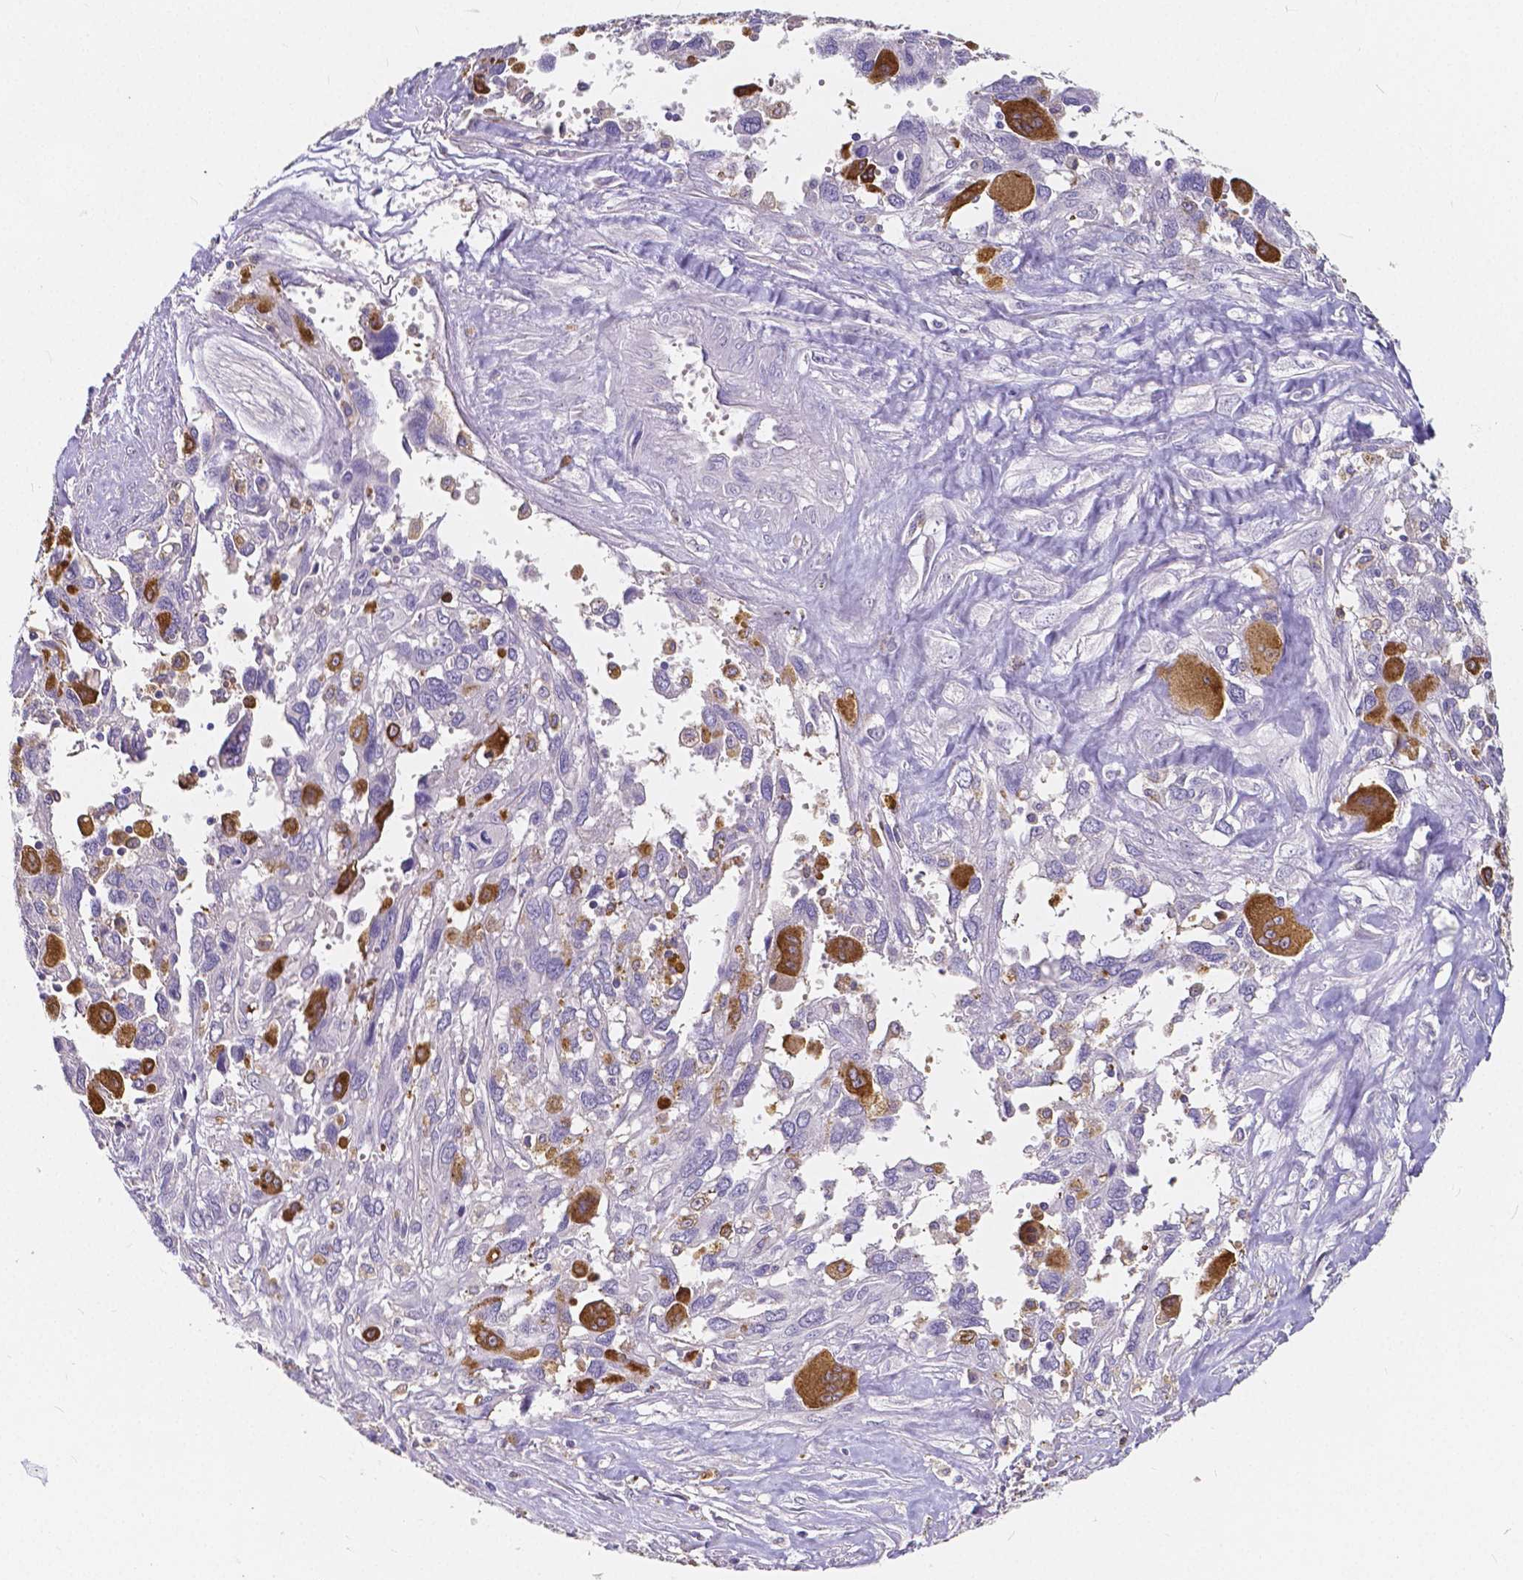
{"staining": {"intensity": "strong", "quantity": "<25%", "location": "cytoplasmic/membranous"}, "tissue": "pancreatic cancer", "cell_type": "Tumor cells", "image_type": "cancer", "snomed": [{"axis": "morphology", "description": "Adenocarcinoma, NOS"}, {"axis": "topography", "description": "Pancreas"}], "caption": "IHC staining of pancreatic adenocarcinoma, which shows medium levels of strong cytoplasmic/membranous expression in about <25% of tumor cells indicating strong cytoplasmic/membranous protein expression. The staining was performed using DAB (brown) for protein detection and nuclei were counterstained in hematoxylin (blue).", "gene": "ACP5", "patient": {"sex": "female", "age": 47}}